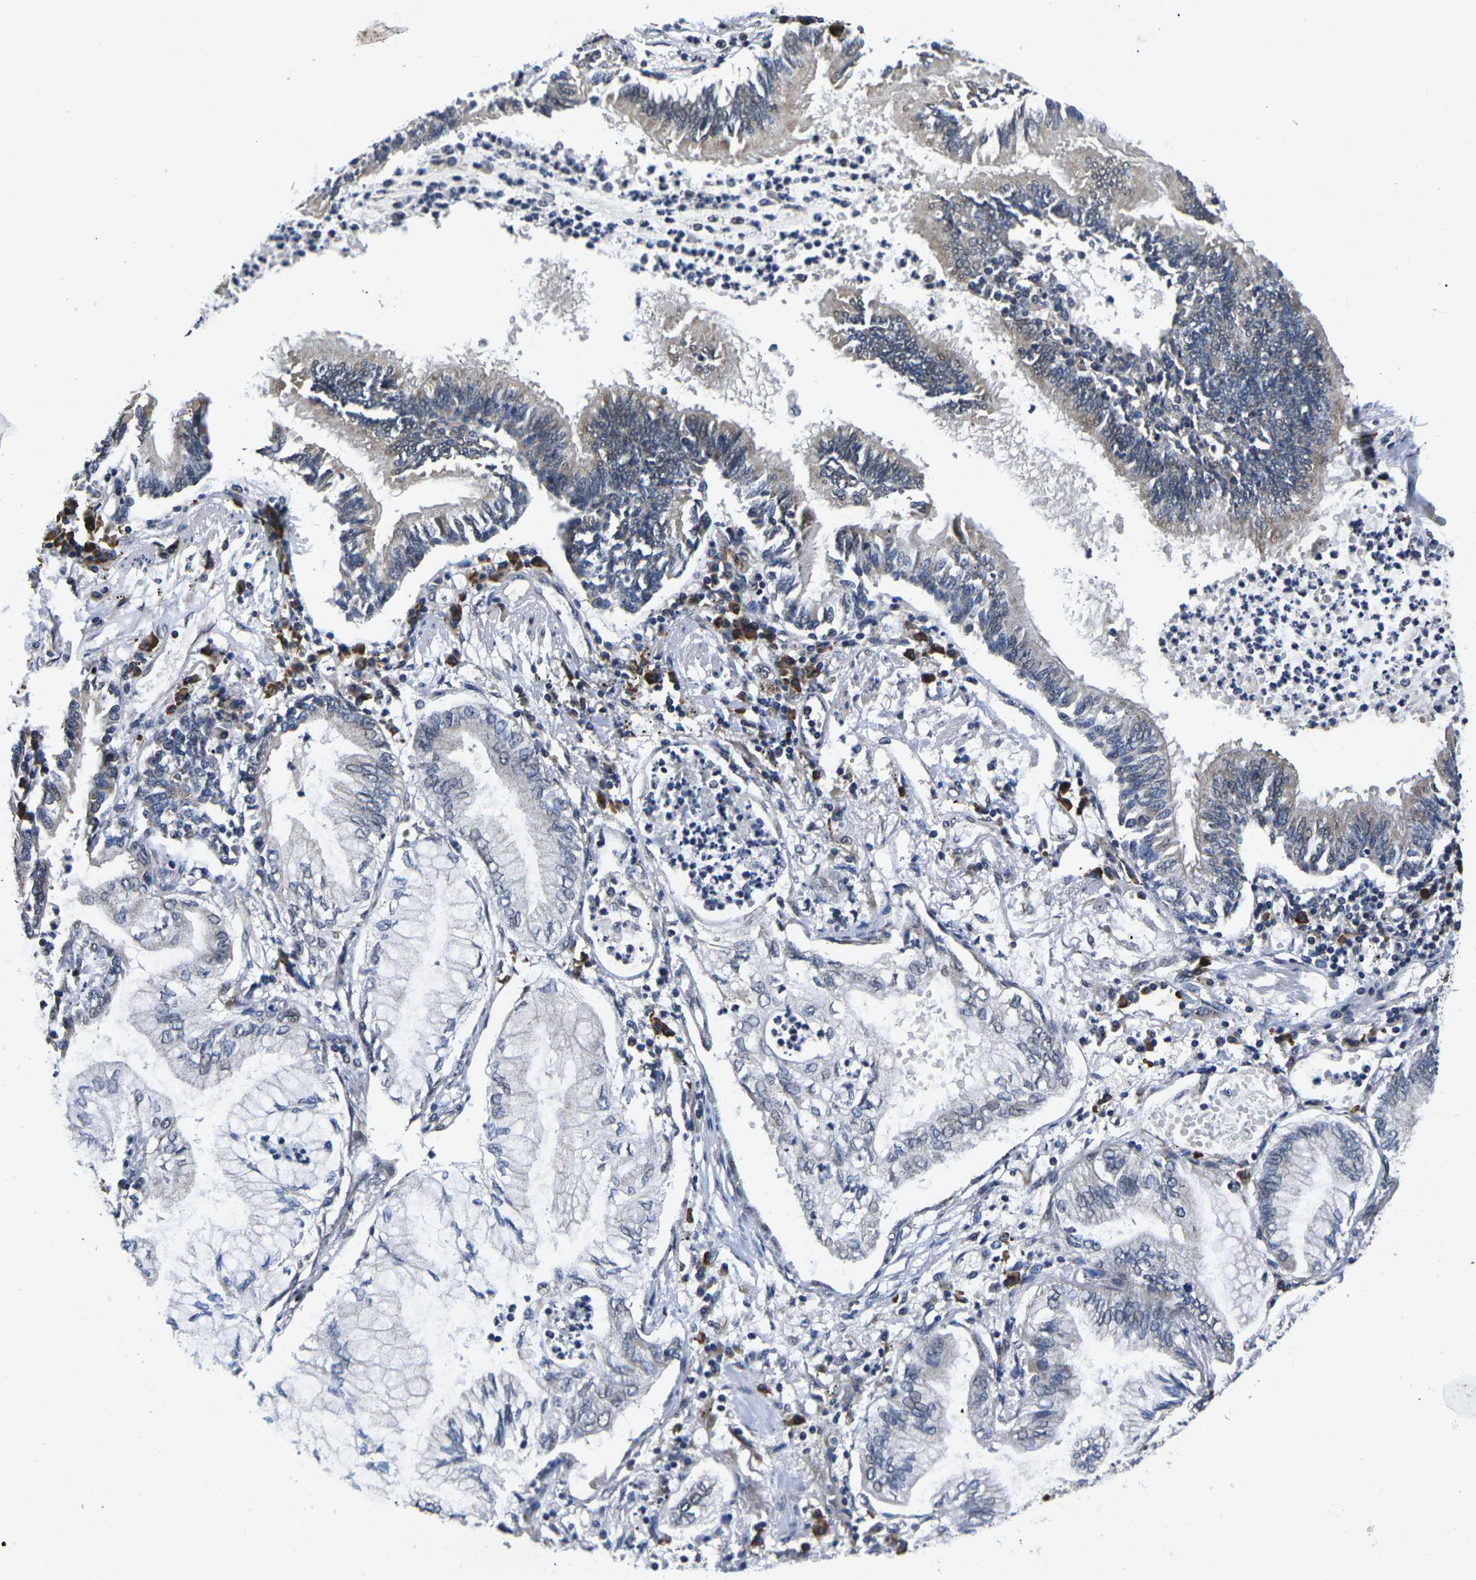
{"staining": {"intensity": "negative", "quantity": "none", "location": "none"}, "tissue": "lung cancer", "cell_type": "Tumor cells", "image_type": "cancer", "snomed": [{"axis": "morphology", "description": "Normal tissue, NOS"}, {"axis": "morphology", "description": "Adenocarcinoma, NOS"}, {"axis": "topography", "description": "Bronchus"}, {"axis": "topography", "description": "Lung"}], "caption": "DAB immunohistochemical staining of human lung cancer (adenocarcinoma) displays no significant expression in tumor cells. Brightfield microscopy of IHC stained with DAB (brown) and hematoxylin (blue), captured at high magnification.", "gene": "CCNE1", "patient": {"sex": "female", "age": 70}}